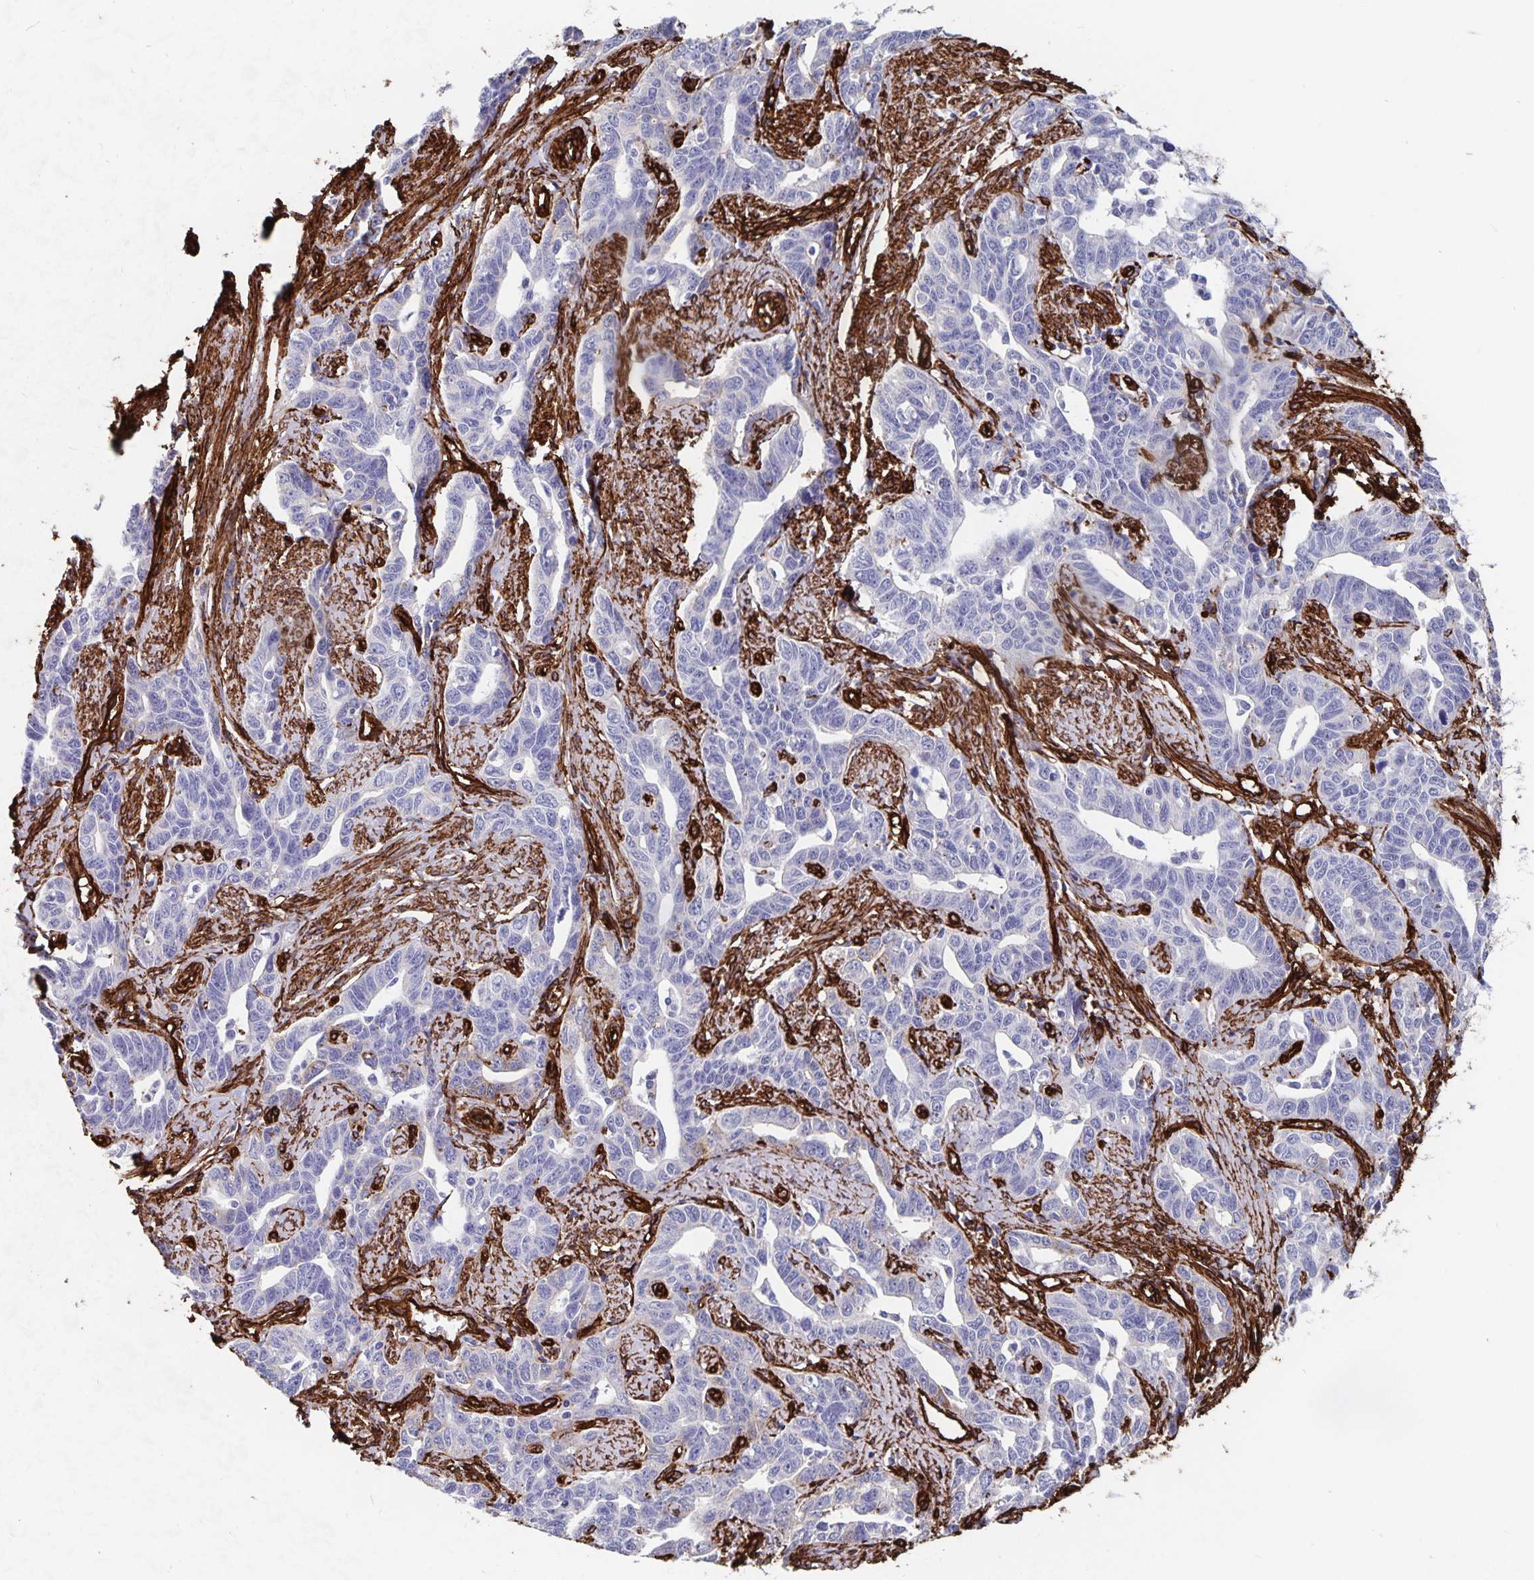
{"staining": {"intensity": "negative", "quantity": "none", "location": "none"}, "tissue": "ovarian cancer", "cell_type": "Tumor cells", "image_type": "cancer", "snomed": [{"axis": "morphology", "description": "Cystadenocarcinoma, serous, NOS"}, {"axis": "topography", "description": "Ovary"}], "caption": "Tumor cells are negative for brown protein staining in ovarian cancer.", "gene": "DCHS2", "patient": {"sex": "female", "age": 69}}